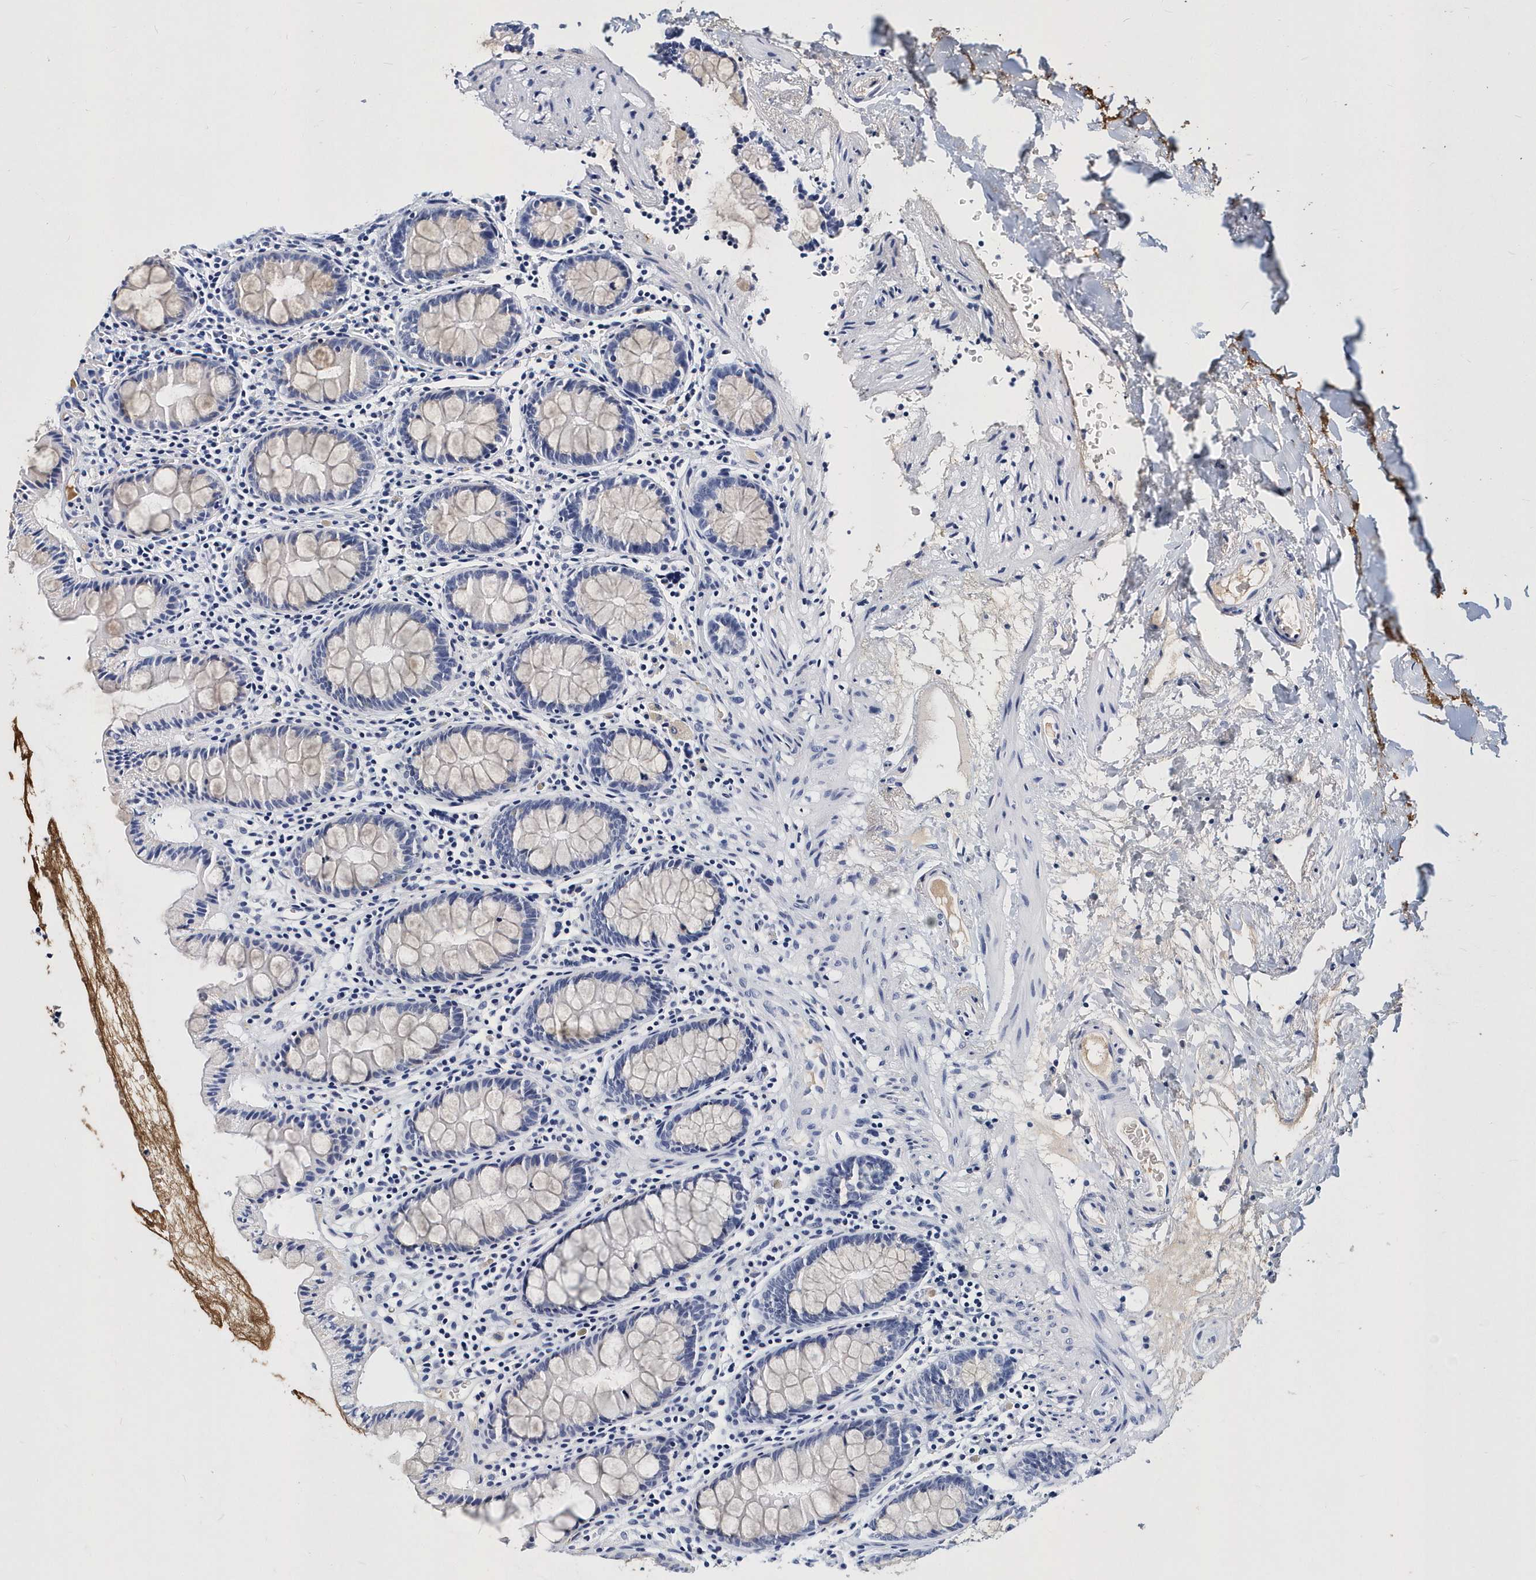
{"staining": {"intensity": "negative", "quantity": "none", "location": "none"}, "tissue": "colon", "cell_type": "Endothelial cells", "image_type": "normal", "snomed": [{"axis": "morphology", "description": "Normal tissue, NOS"}, {"axis": "topography", "description": "Colon"}], "caption": "Photomicrograph shows no protein staining in endothelial cells of benign colon.", "gene": "ITGA2B", "patient": {"sex": "female", "age": 79}}